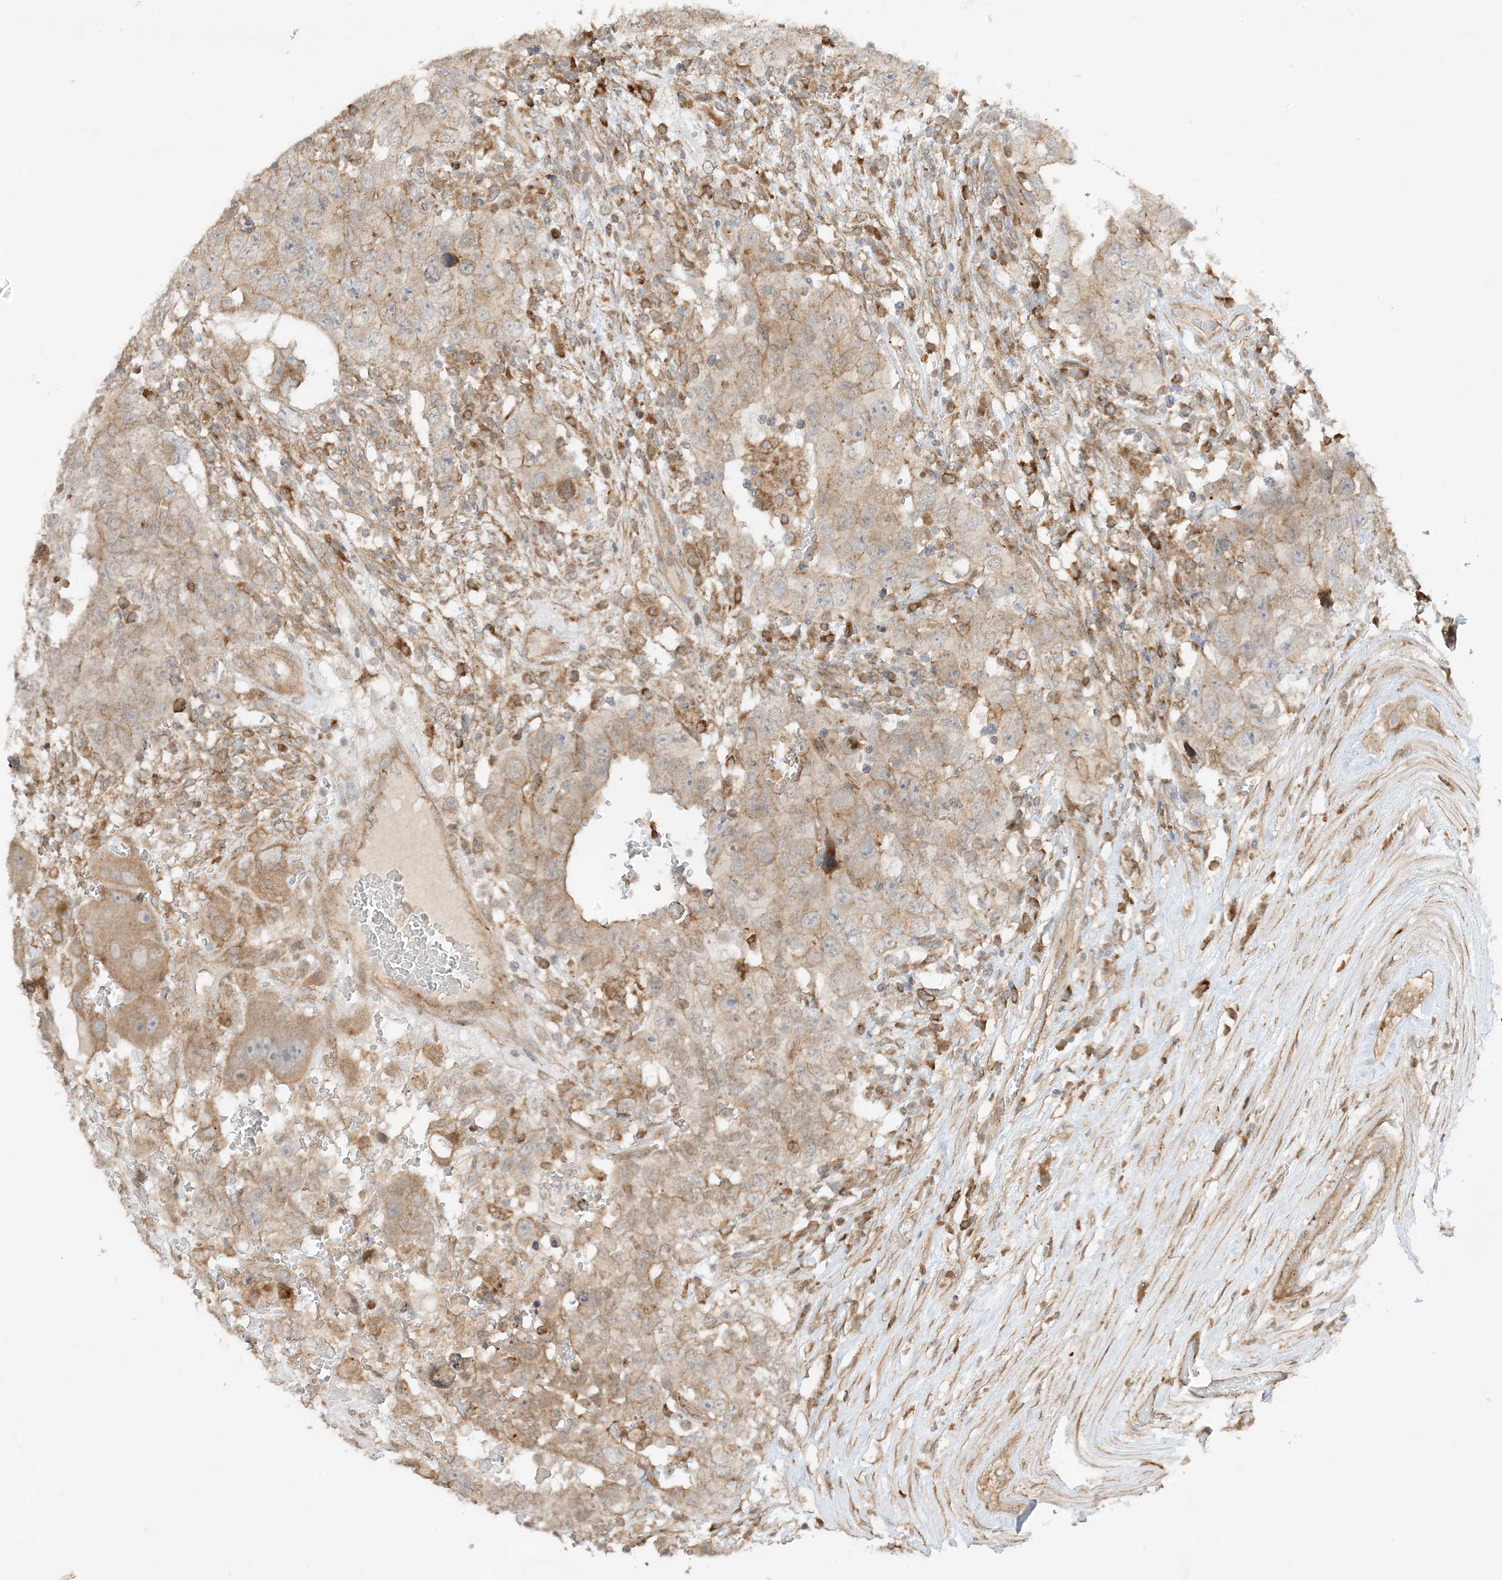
{"staining": {"intensity": "weak", "quantity": ">75%", "location": "cytoplasmic/membranous"}, "tissue": "testis cancer", "cell_type": "Tumor cells", "image_type": "cancer", "snomed": [{"axis": "morphology", "description": "Carcinoma, Embryonal, NOS"}, {"axis": "topography", "description": "Testis"}], "caption": "High-power microscopy captured an immunohistochemistry (IHC) micrograph of testis cancer (embryonal carcinoma), revealing weak cytoplasmic/membranous positivity in about >75% of tumor cells.", "gene": "SCARF2", "patient": {"sex": "male", "age": 26}}